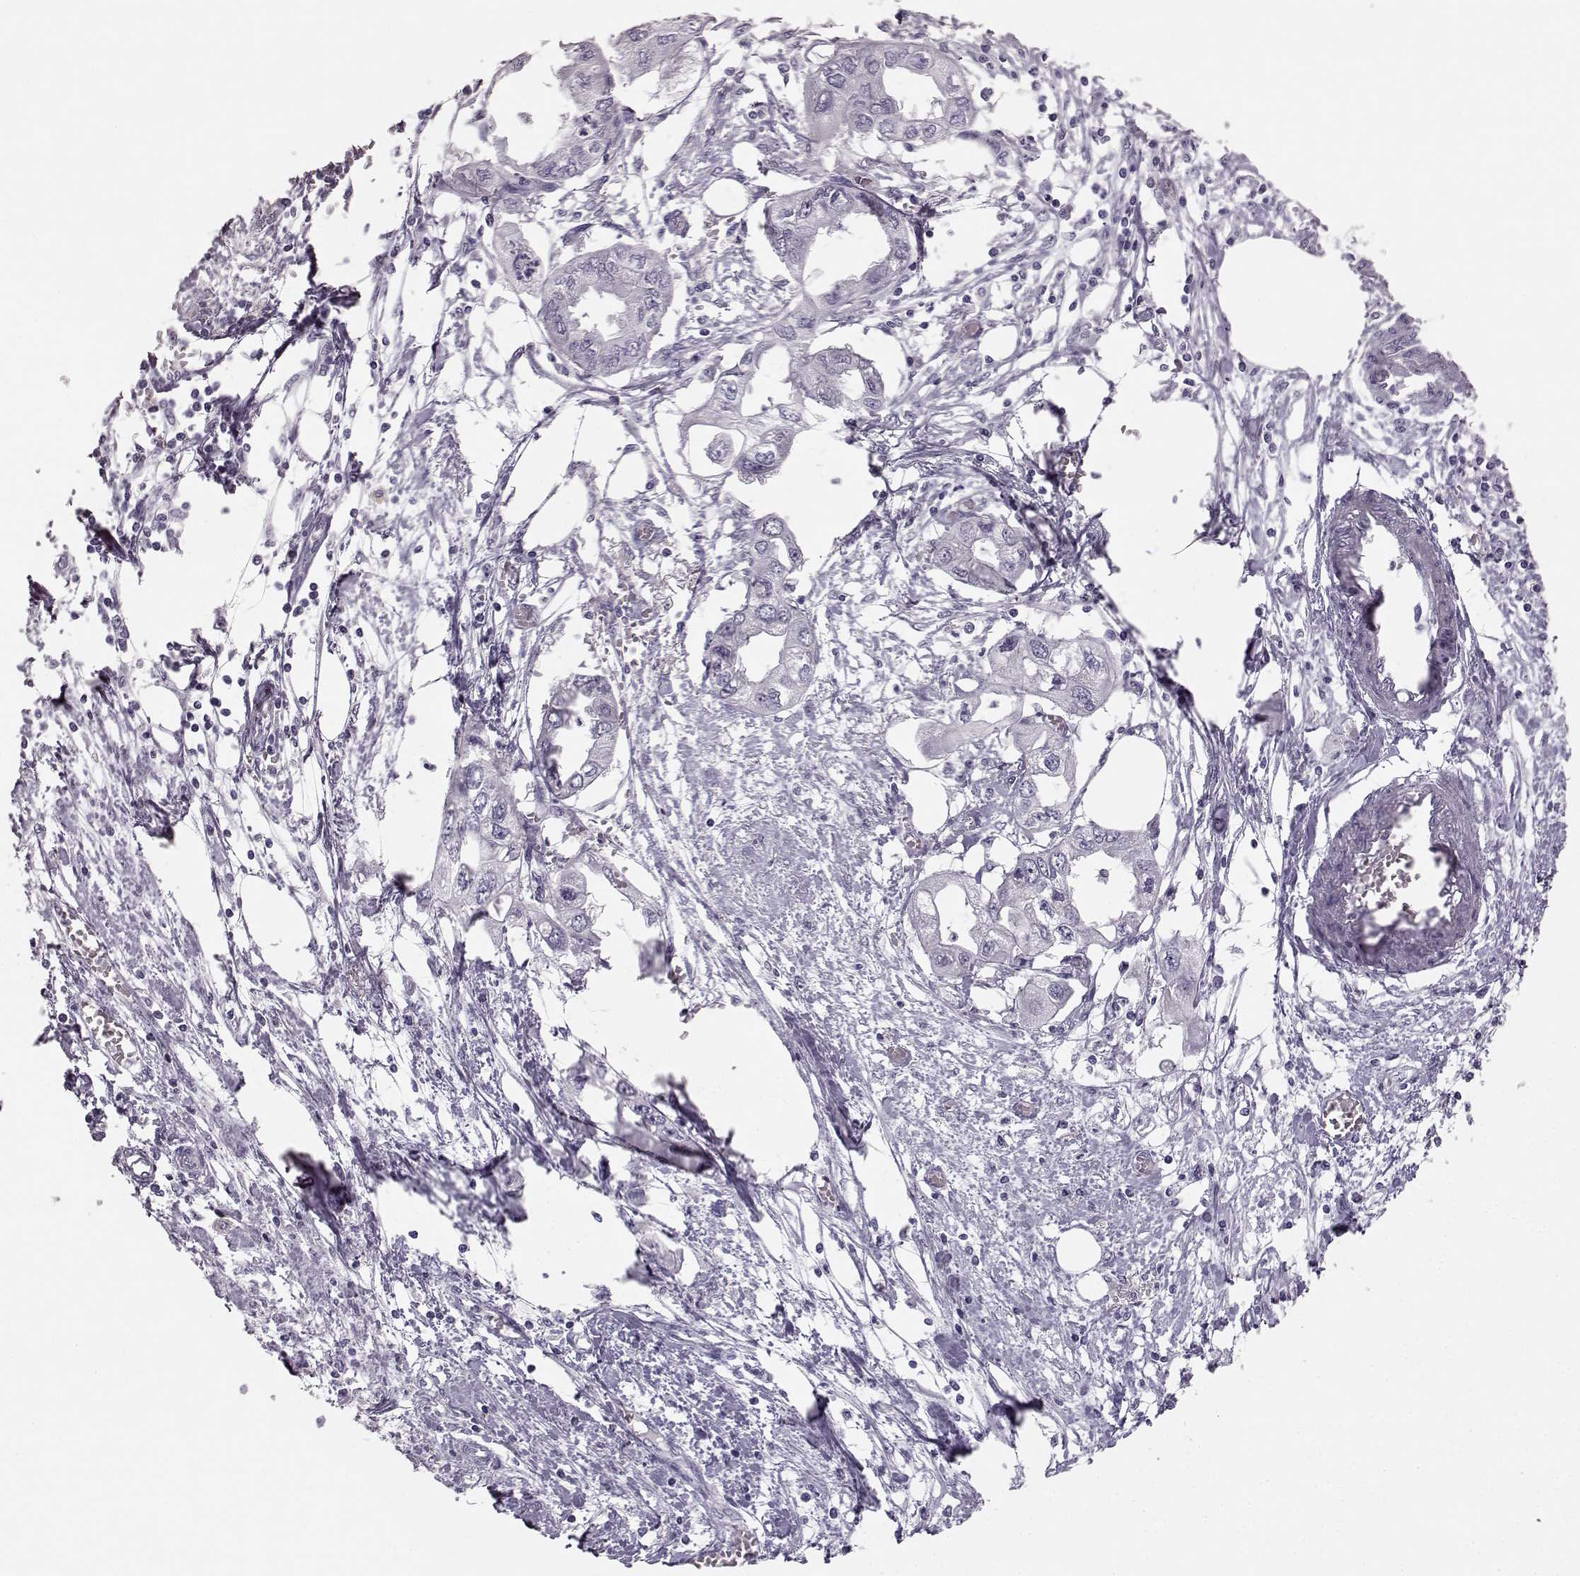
{"staining": {"intensity": "negative", "quantity": "none", "location": "none"}, "tissue": "endometrial cancer", "cell_type": "Tumor cells", "image_type": "cancer", "snomed": [{"axis": "morphology", "description": "Adenocarcinoma, NOS"}, {"axis": "morphology", "description": "Adenocarcinoma, metastatic, NOS"}, {"axis": "topography", "description": "Adipose tissue"}, {"axis": "topography", "description": "Endometrium"}], "caption": "Tumor cells show no significant protein staining in endometrial cancer (metastatic adenocarcinoma).", "gene": "BFSP2", "patient": {"sex": "female", "age": 67}}